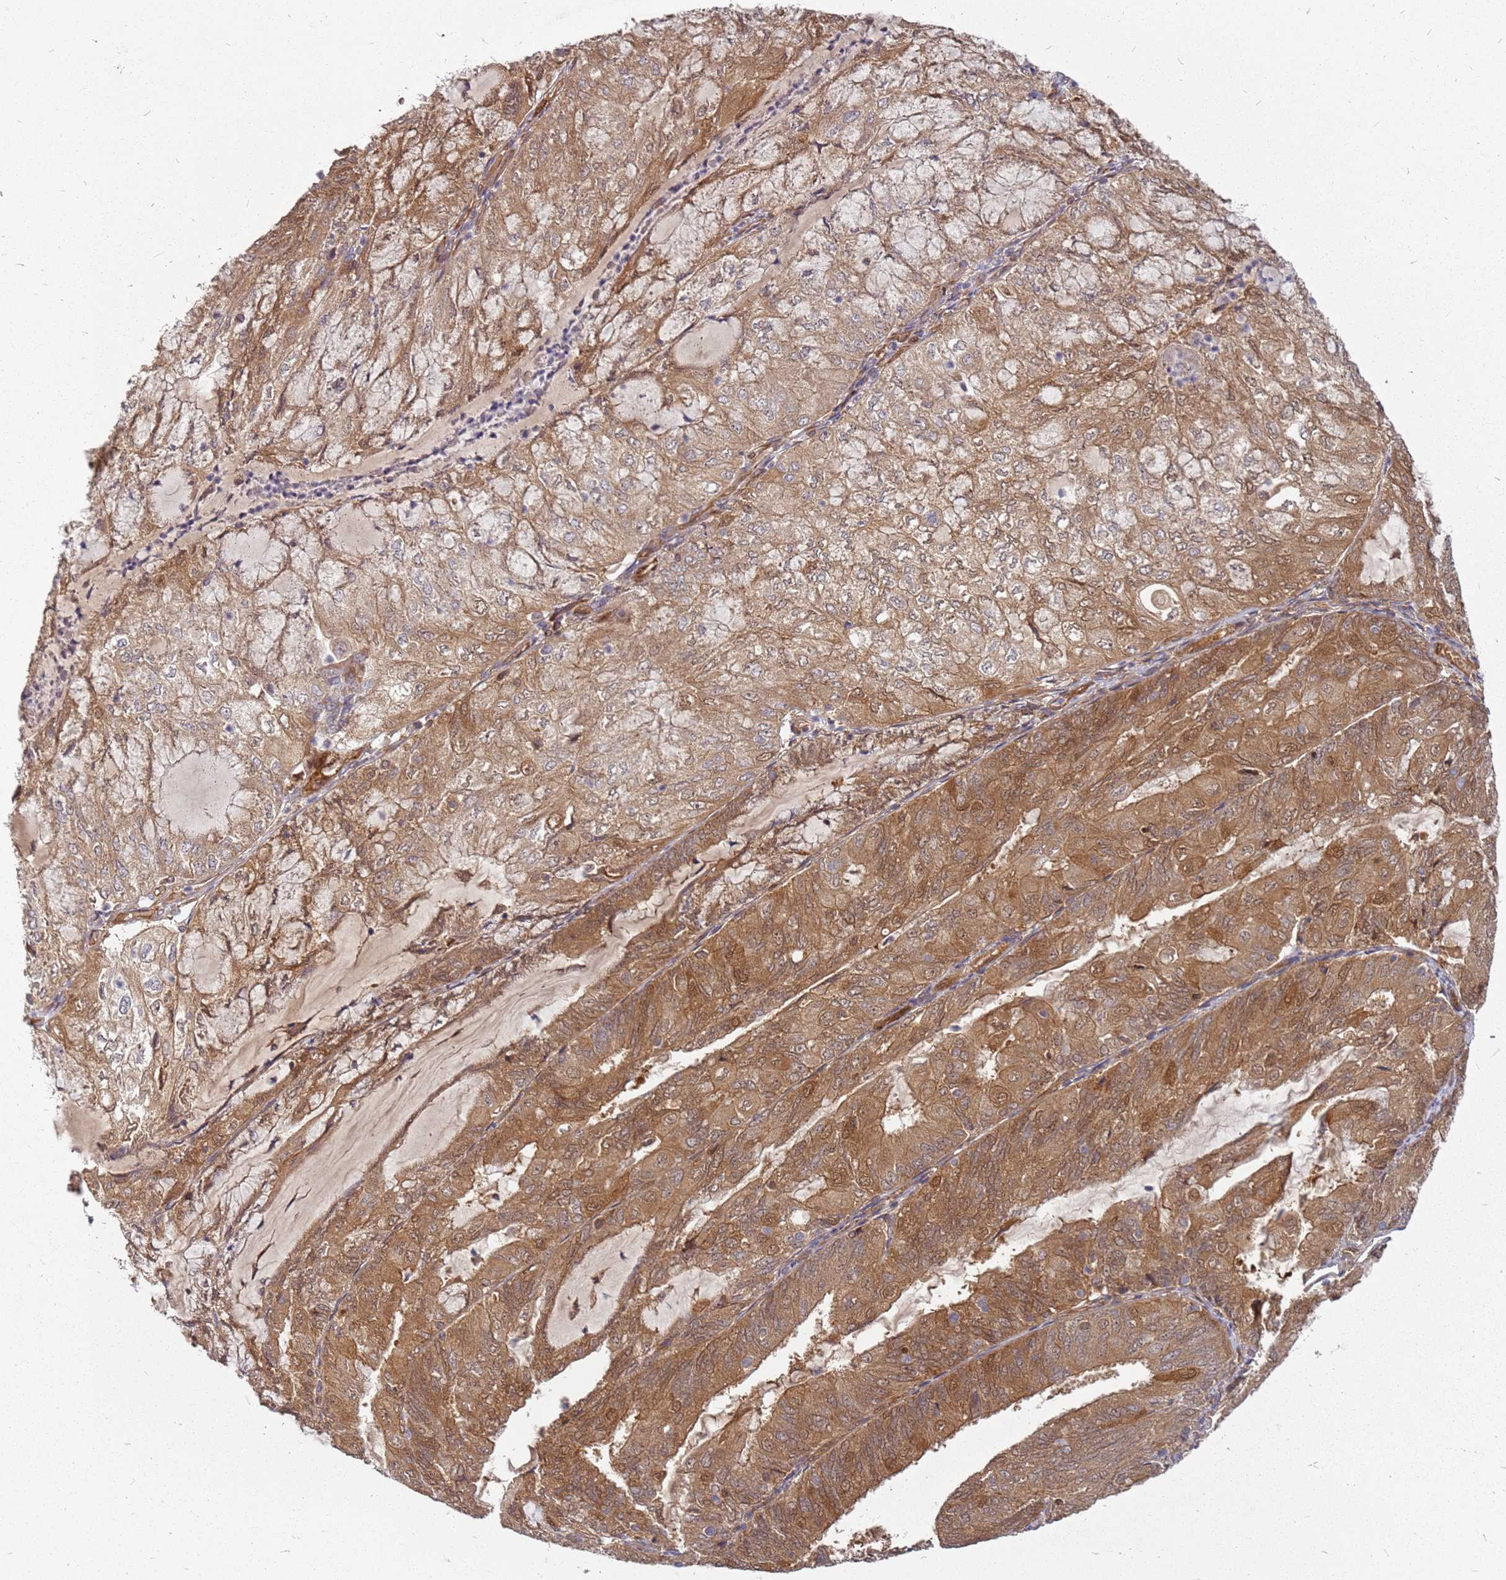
{"staining": {"intensity": "moderate", "quantity": ">75%", "location": "cytoplasmic/membranous,nuclear"}, "tissue": "endometrial cancer", "cell_type": "Tumor cells", "image_type": "cancer", "snomed": [{"axis": "morphology", "description": "Adenocarcinoma, NOS"}, {"axis": "topography", "description": "Endometrium"}], "caption": "Immunohistochemistry photomicrograph of neoplastic tissue: human endometrial cancer stained using immunohistochemistry shows medium levels of moderate protein expression localized specifically in the cytoplasmic/membranous and nuclear of tumor cells, appearing as a cytoplasmic/membranous and nuclear brown color.", "gene": "NUDT14", "patient": {"sex": "female", "age": 81}}